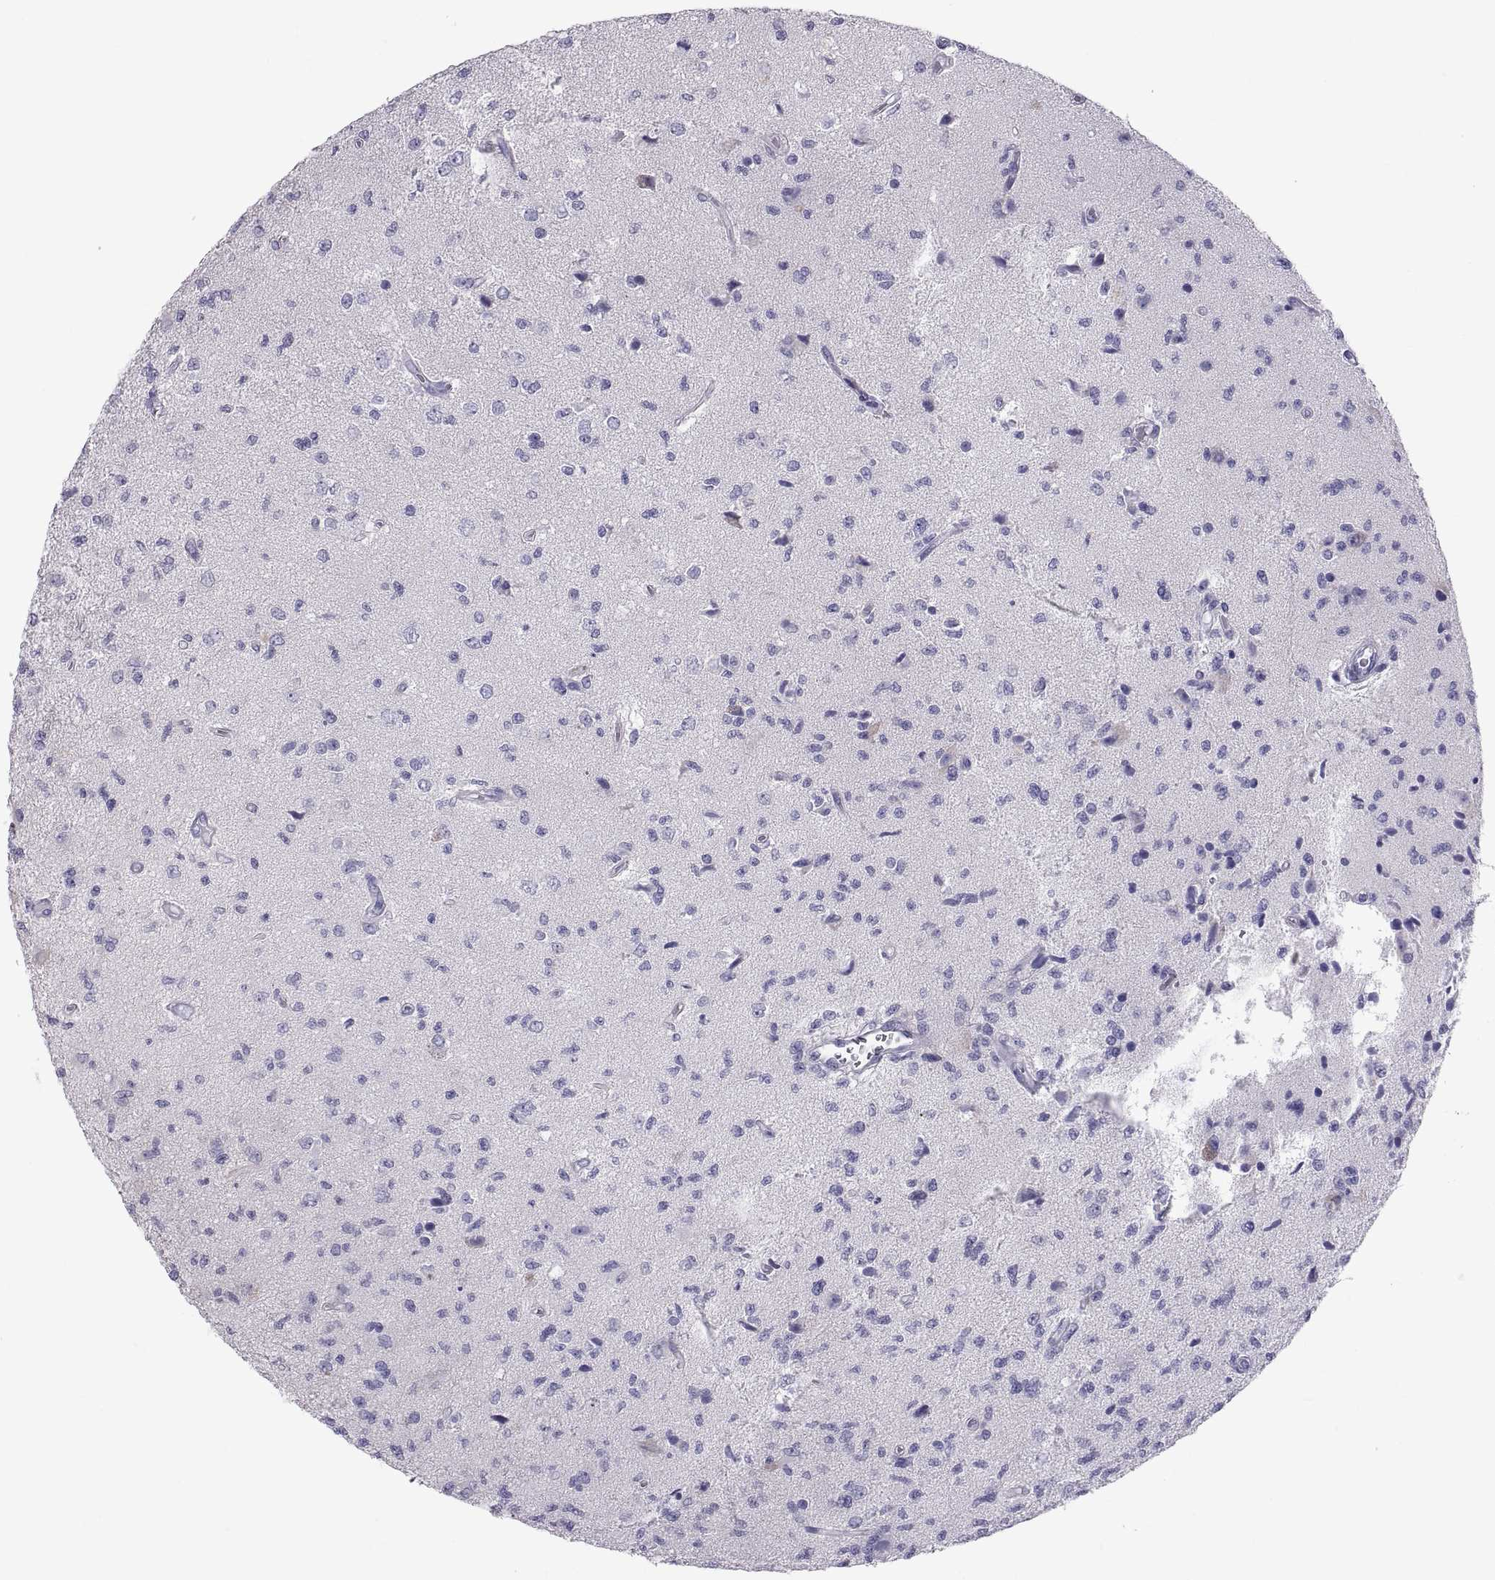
{"staining": {"intensity": "negative", "quantity": "none", "location": "none"}, "tissue": "glioma", "cell_type": "Tumor cells", "image_type": "cancer", "snomed": [{"axis": "morphology", "description": "Glioma, malignant, High grade"}, {"axis": "topography", "description": "Brain"}], "caption": "A histopathology image of malignant glioma (high-grade) stained for a protein reveals no brown staining in tumor cells. (DAB immunohistochemistry (IHC), high magnification).", "gene": "RNASE12", "patient": {"sex": "male", "age": 56}}